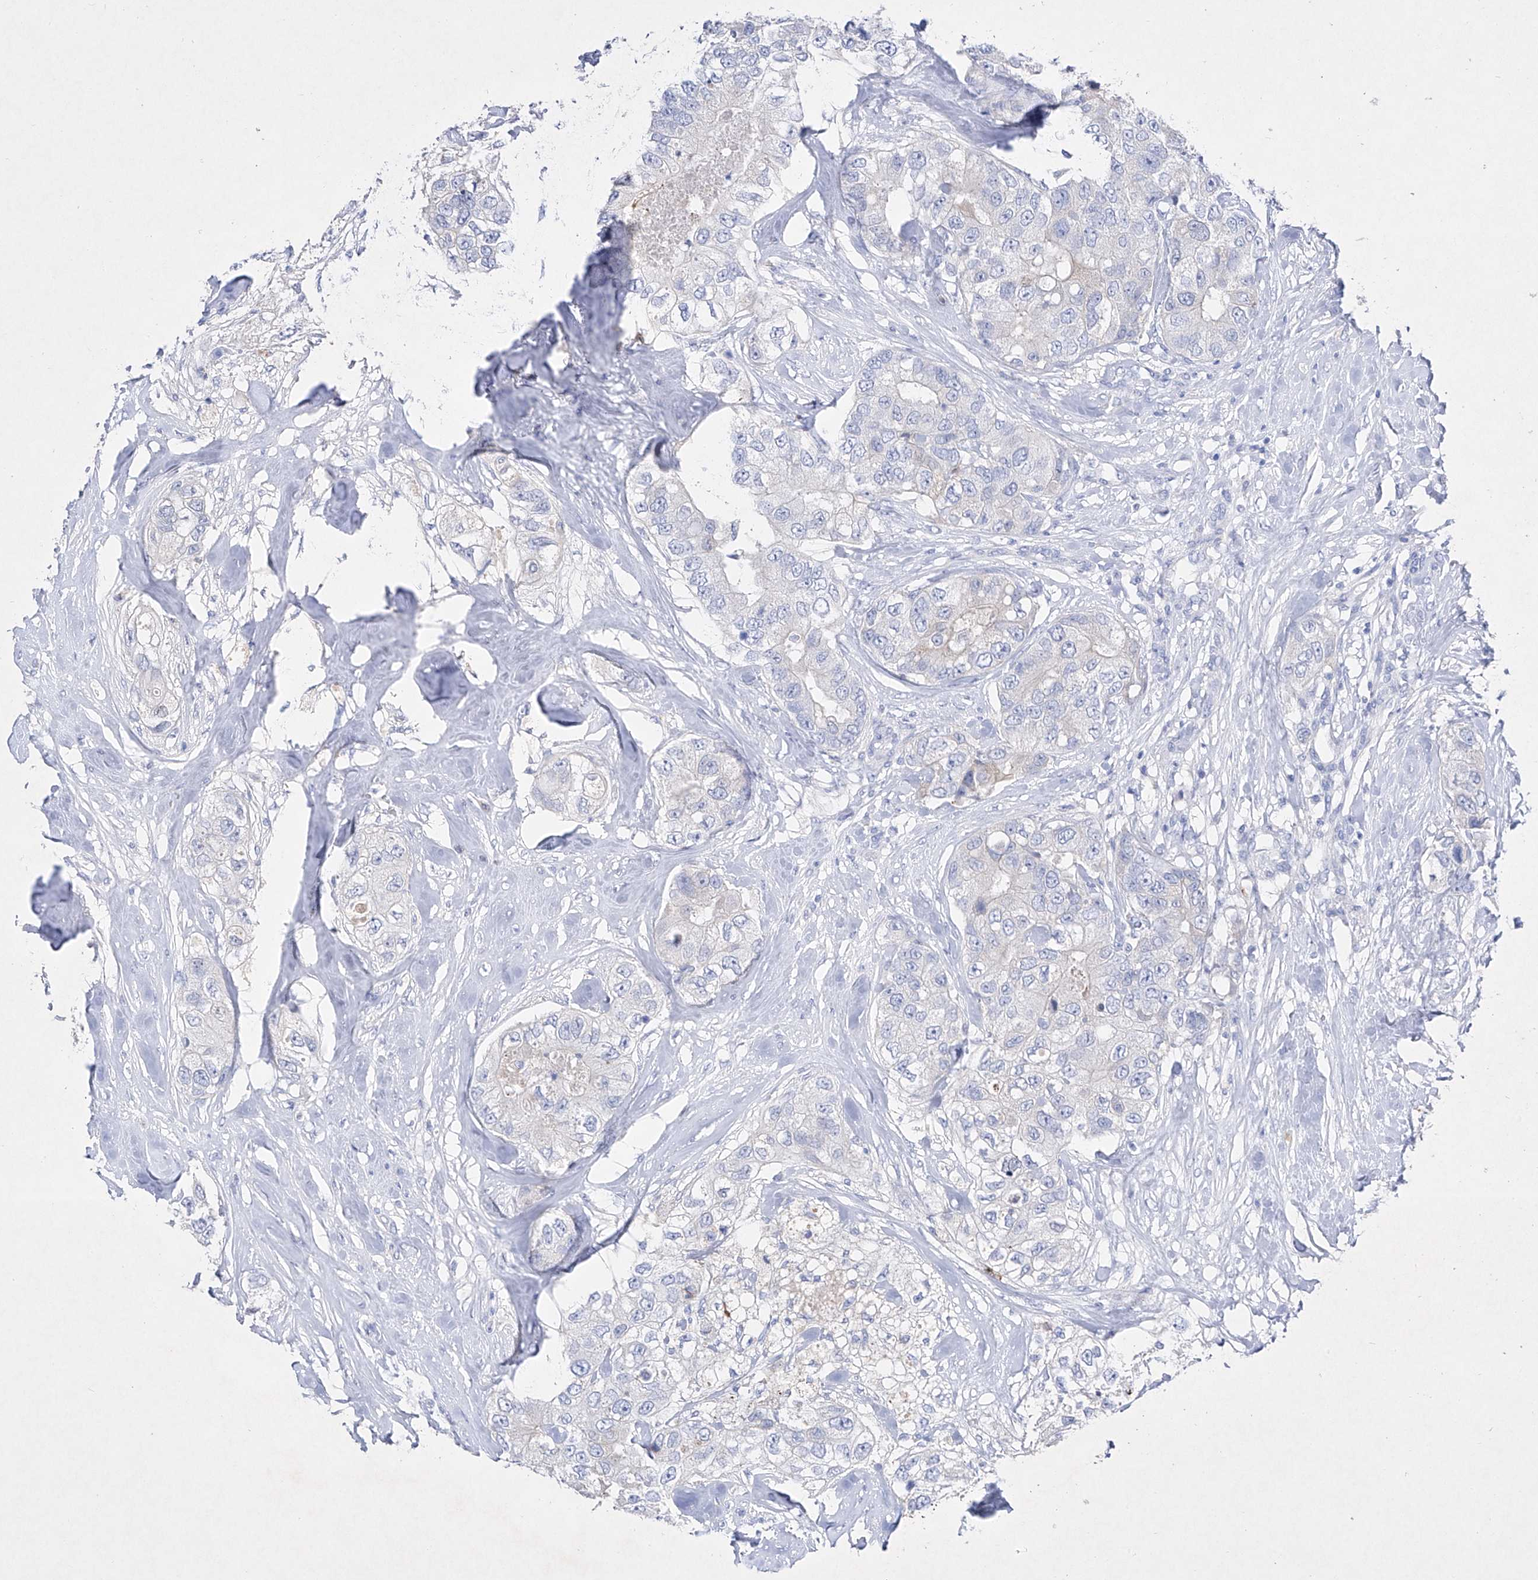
{"staining": {"intensity": "negative", "quantity": "none", "location": "none"}, "tissue": "breast cancer", "cell_type": "Tumor cells", "image_type": "cancer", "snomed": [{"axis": "morphology", "description": "Duct carcinoma"}, {"axis": "topography", "description": "Breast"}], "caption": "Breast cancer (invasive ductal carcinoma) stained for a protein using immunohistochemistry shows no expression tumor cells.", "gene": "TM7SF2", "patient": {"sex": "female", "age": 62}}